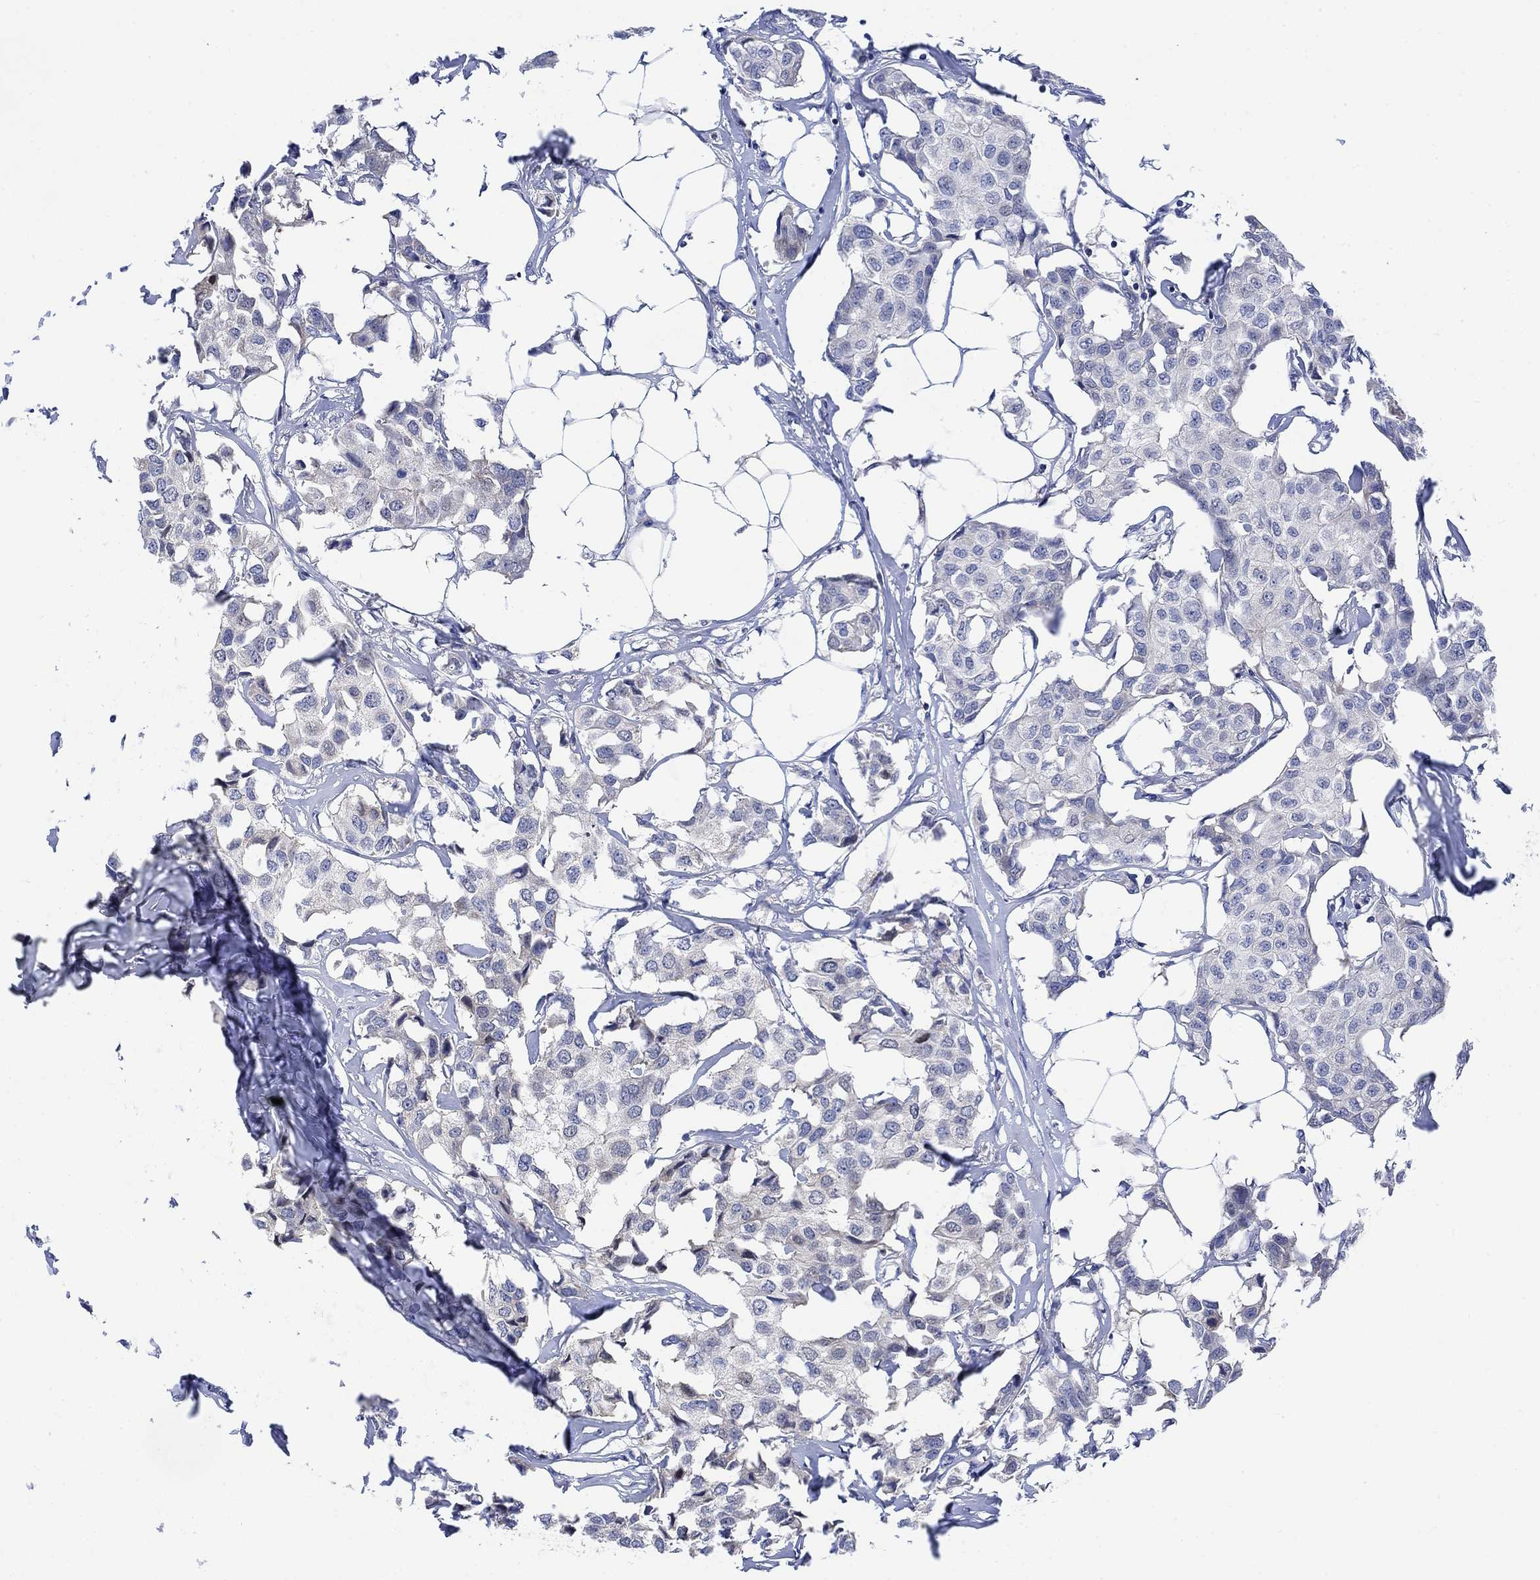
{"staining": {"intensity": "negative", "quantity": "none", "location": "none"}, "tissue": "breast cancer", "cell_type": "Tumor cells", "image_type": "cancer", "snomed": [{"axis": "morphology", "description": "Duct carcinoma"}, {"axis": "topography", "description": "Breast"}], "caption": "DAB (3,3'-diaminobenzidine) immunohistochemical staining of human breast cancer shows no significant expression in tumor cells.", "gene": "ARSK", "patient": {"sex": "female", "age": 80}}